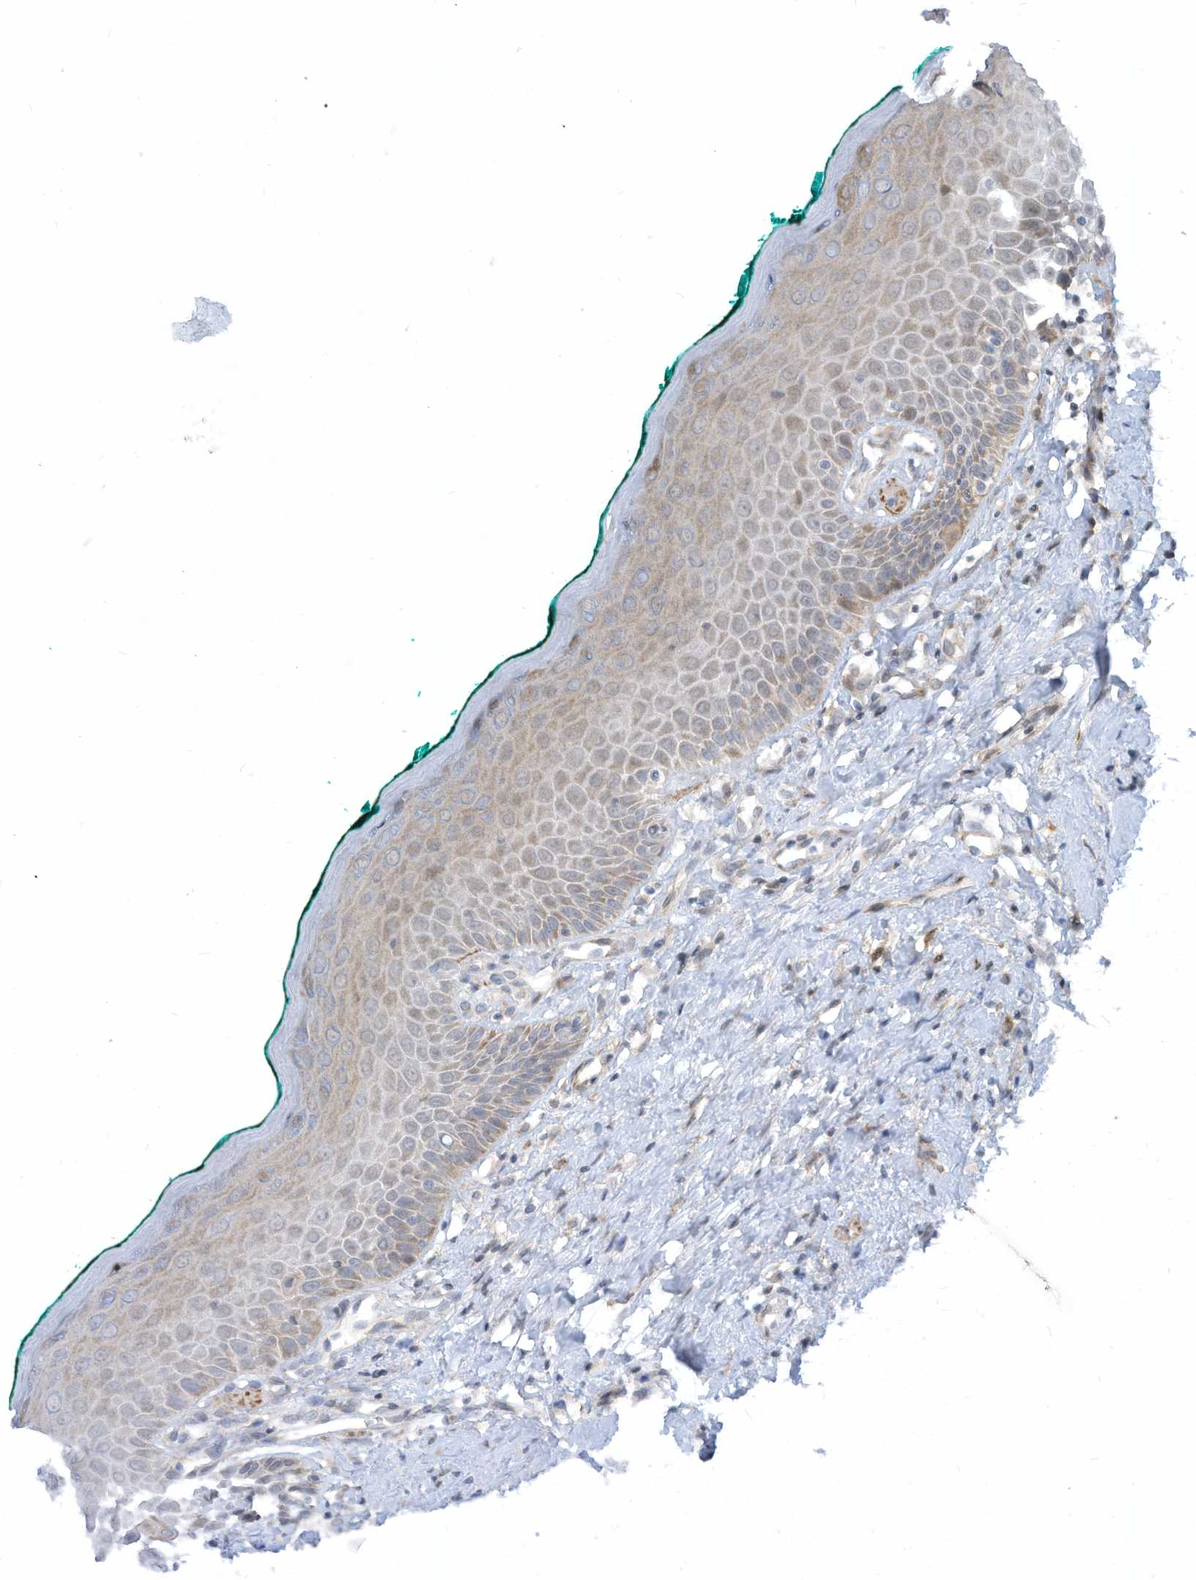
{"staining": {"intensity": "moderate", "quantity": "25%-75%", "location": "cytoplasmic/membranous"}, "tissue": "oral mucosa", "cell_type": "Squamous epithelial cells", "image_type": "normal", "snomed": [{"axis": "morphology", "description": "Normal tissue, NOS"}, {"axis": "topography", "description": "Oral tissue"}], "caption": "Brown immunohistochemical staining in normal oral mucosa exhibits moderate cytoplasmic/membranous expression in about 25%-75% of squamous epithelial cells. The staining is performed using DAB brown chromogen to label protein expression. The nuclei are counter-stained blue using hematoxylin.", "gene": "GPATCH3", "patient": {"sex": "female", "age": 70}}